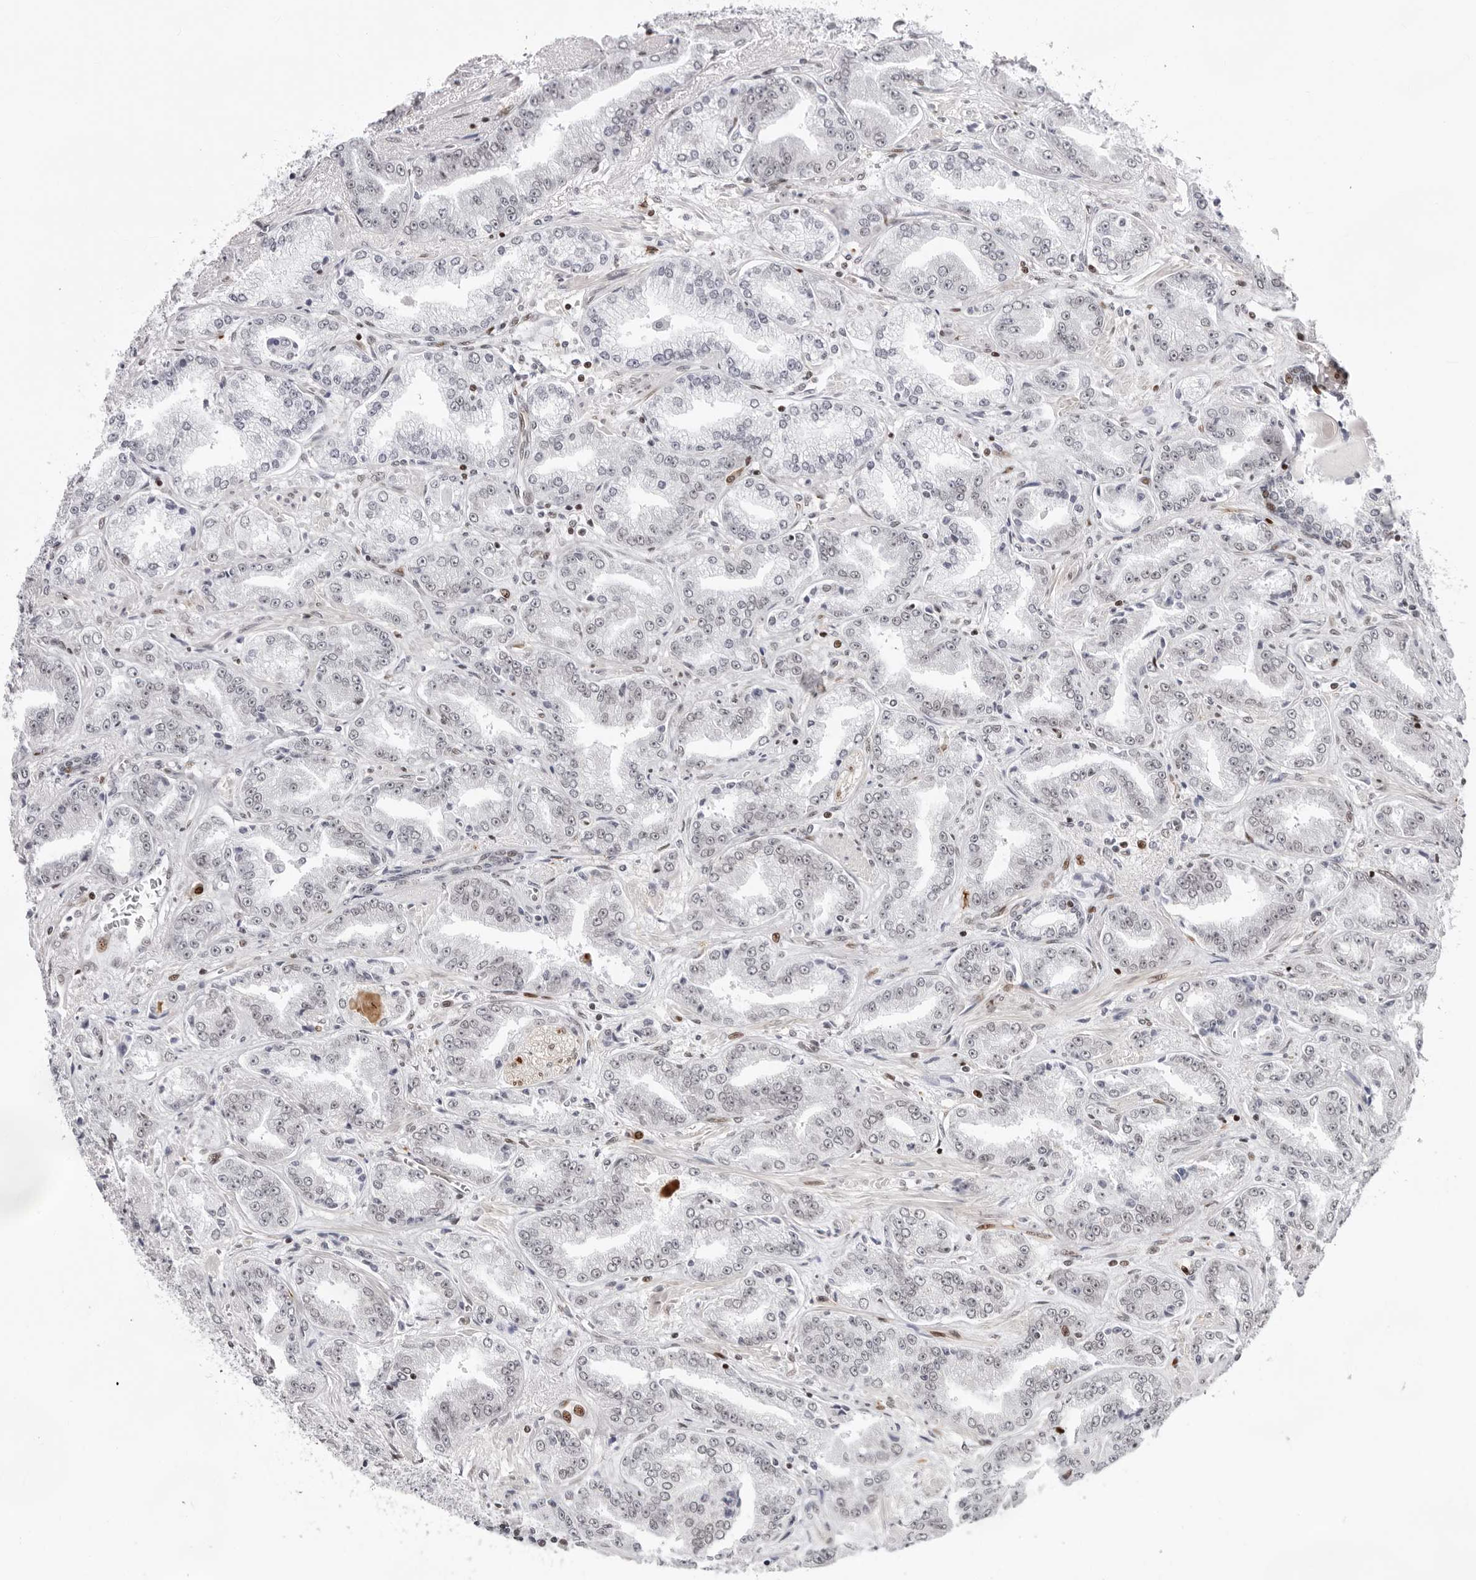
{"staining": {"intensity": "negative", "quantity": "none", "location": "none"}, "tissue": "prostate cancer", "cell_type": "Tumor cells", "image_type": "cancer", "snomed": [{"axis": "morphology", "description": "Adenocarcinoma, High grade"}, {"axis": "topography", "description": "Prostate"}], "caption": "Adenocarcinoma (high-grade) (prostate) was stained to show a protein in brown. There is no significant expression in tumor cells.", "gene": "NTPCR", "patient": {"sex": "male", "age": 71}}